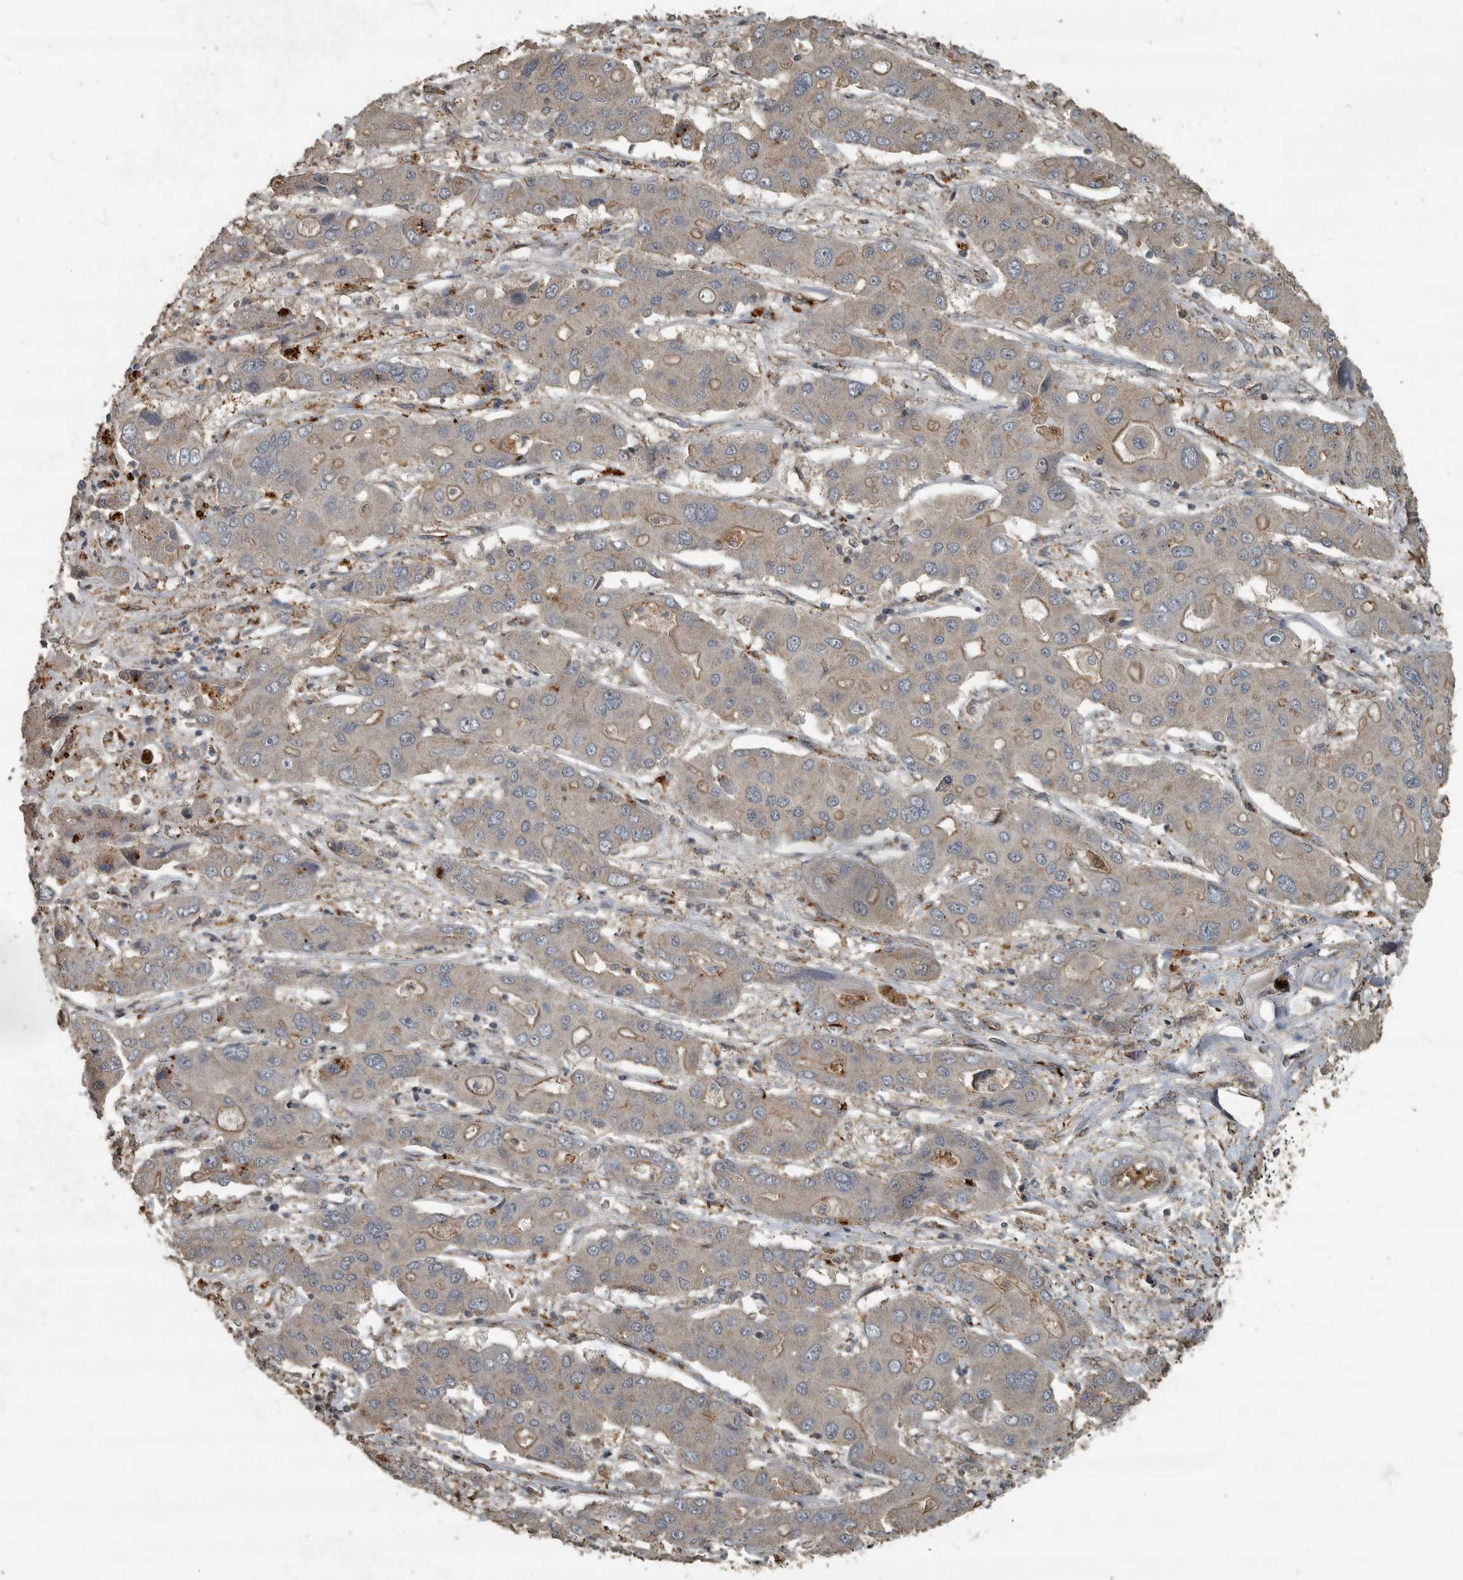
{"staining": {"intensity": "moderate", "quantity": "25%-75%", "location": "cytoplasmic/membranous"}, "tissue": "liver cancer", "cell_type": "Tumor cells", "image_type": "cancer", "snomed": [{"axis": "morphology", "description": "Cholangiocarcinoma"}, {"axis": "topography", "description": "Liver"}], "caption": "High-power microscopy captured an immunohistochemistry (IHC) image of cholangiocarcinoma (liver), revealing moderate cytoplasmic/membranous positivity in approximately 25%-75% of tumor cells.", "gene": "IL15RA", "patient": {"sex": "male", "age": 67}}